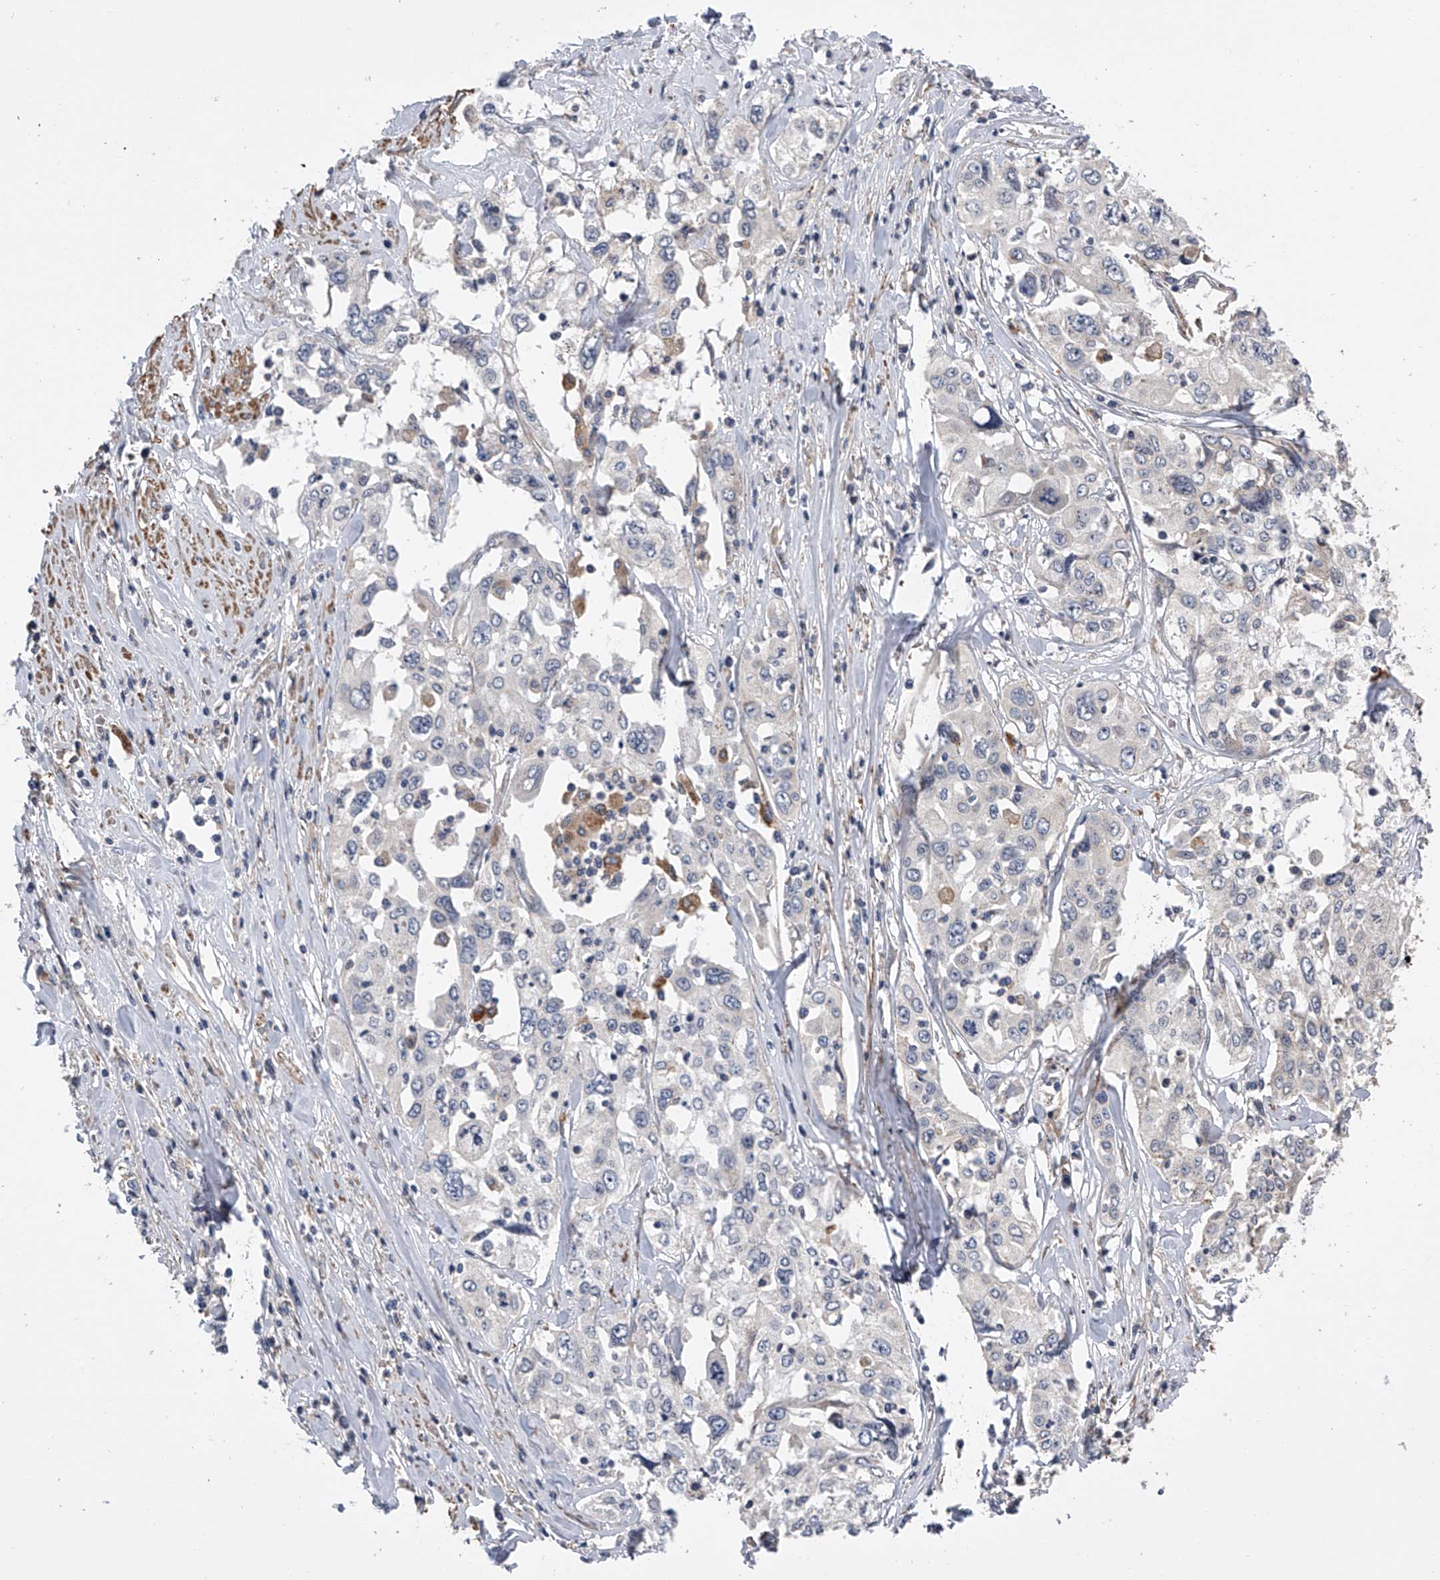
{"staining": {"intensity": "negative", "quantity": "none", "location": "none"}, "tissue": "cervical cancer", "cell_type": "Tumor cells", "image_type": "cancer", "snomed": [{"axis": "morphology", "description": "Squamous cell carcinoma, NOS"}, {"axis": "topography", "description": "Cervix"}], "caption": "A photomicrograph of human cervical cancer is negative for staining in tumor cells.", "gene": "SPOCK1", "patient": {"sex": "female", "age": 31}}